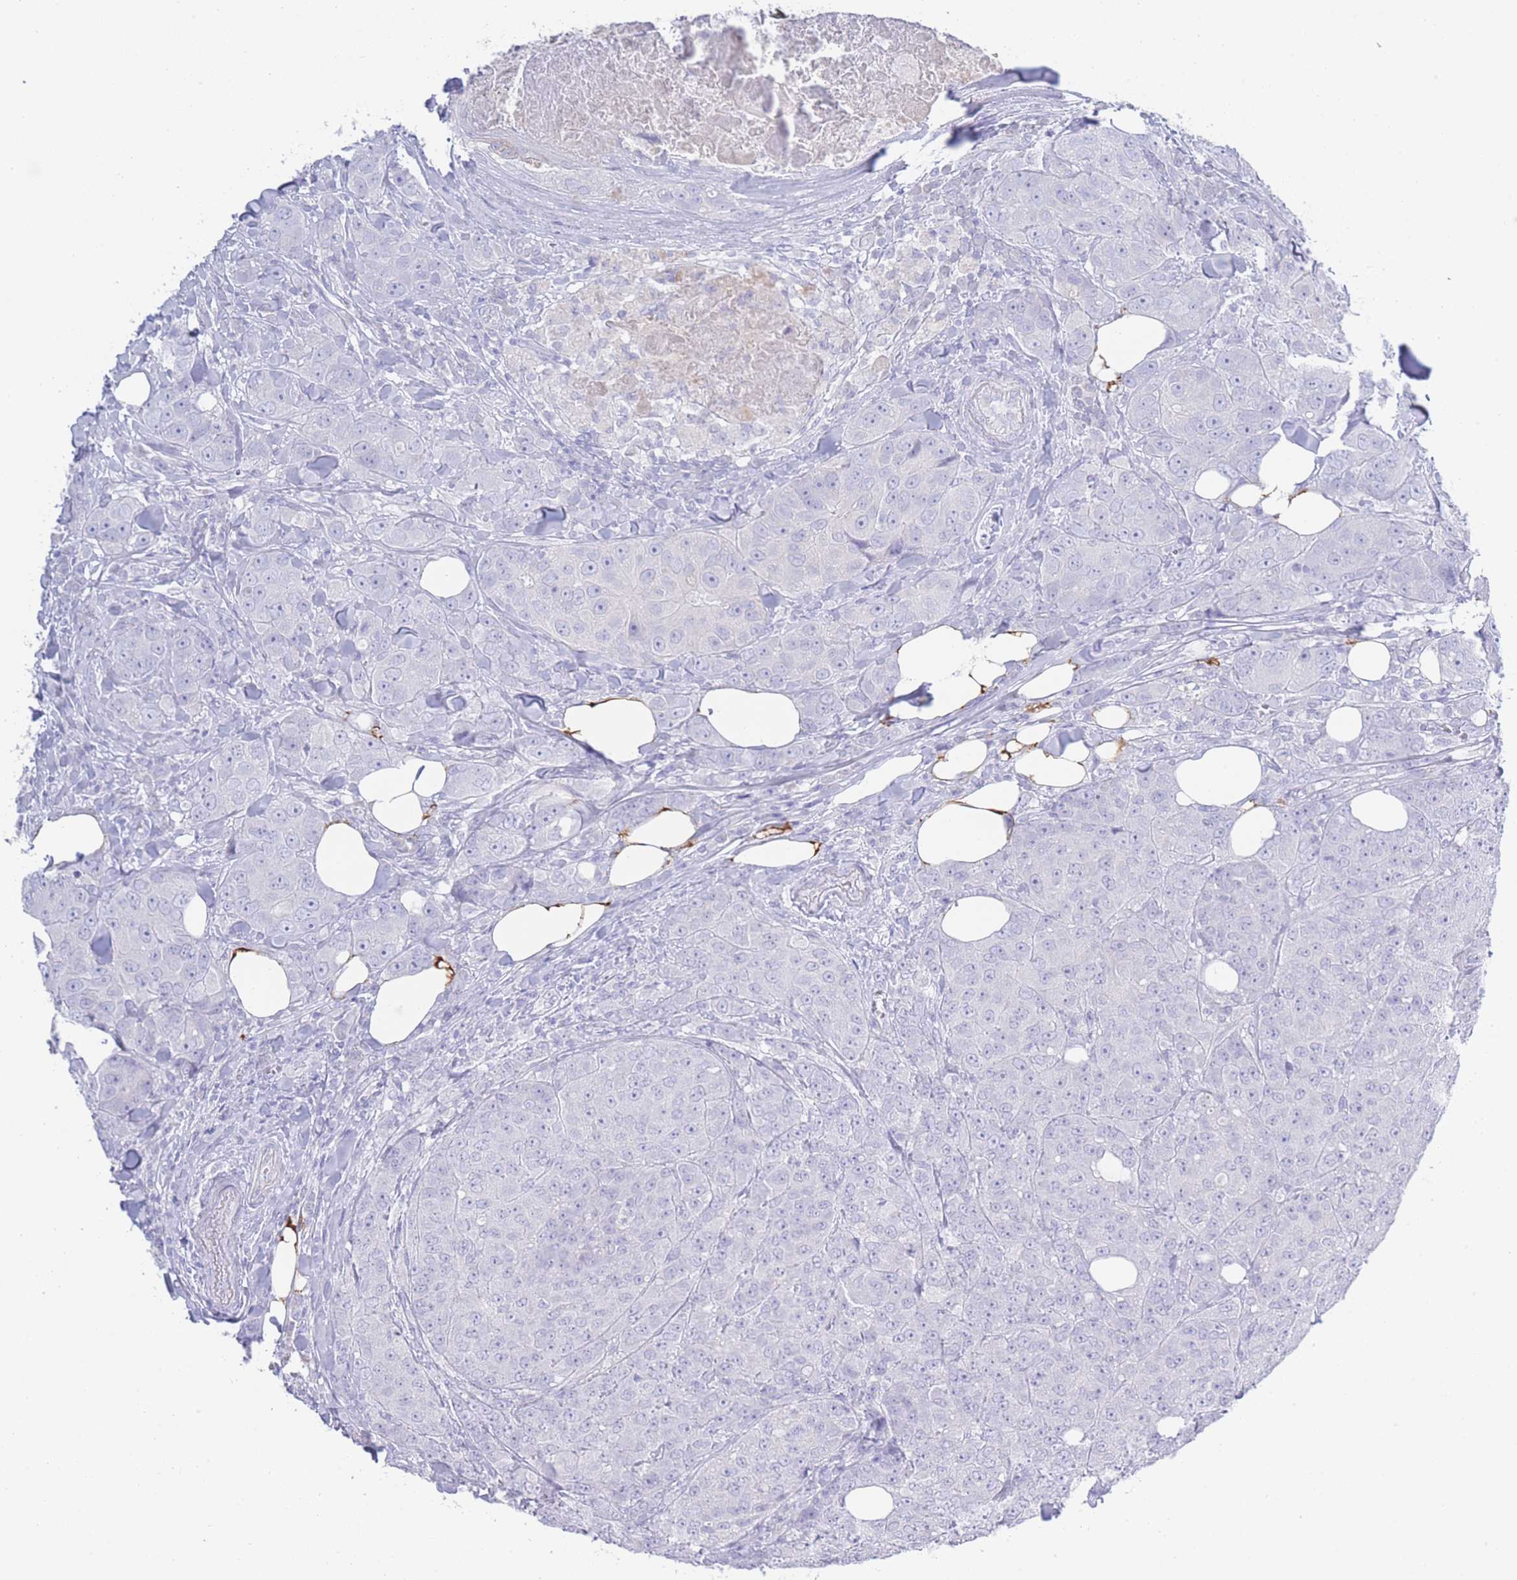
{"staining": {"intensity": "negative", "quantity": "none", "location": "none"}, "tissue": "breast cancer", "cell_type": "Tumor cells", "image_type": "cancer", "snomed": [{"axis": "morphology", "description": "Duct carcinoma"}, {"axis": "topography", "description": "Breast"}], "caption": "Histopathology image shows no significant protein expression in tumor cells of invasive ductal carcinoma (breast). Nuclei are stained in blue.", "gene": "LRRC37A", "patient": {"sex": "female", "age": 43}}